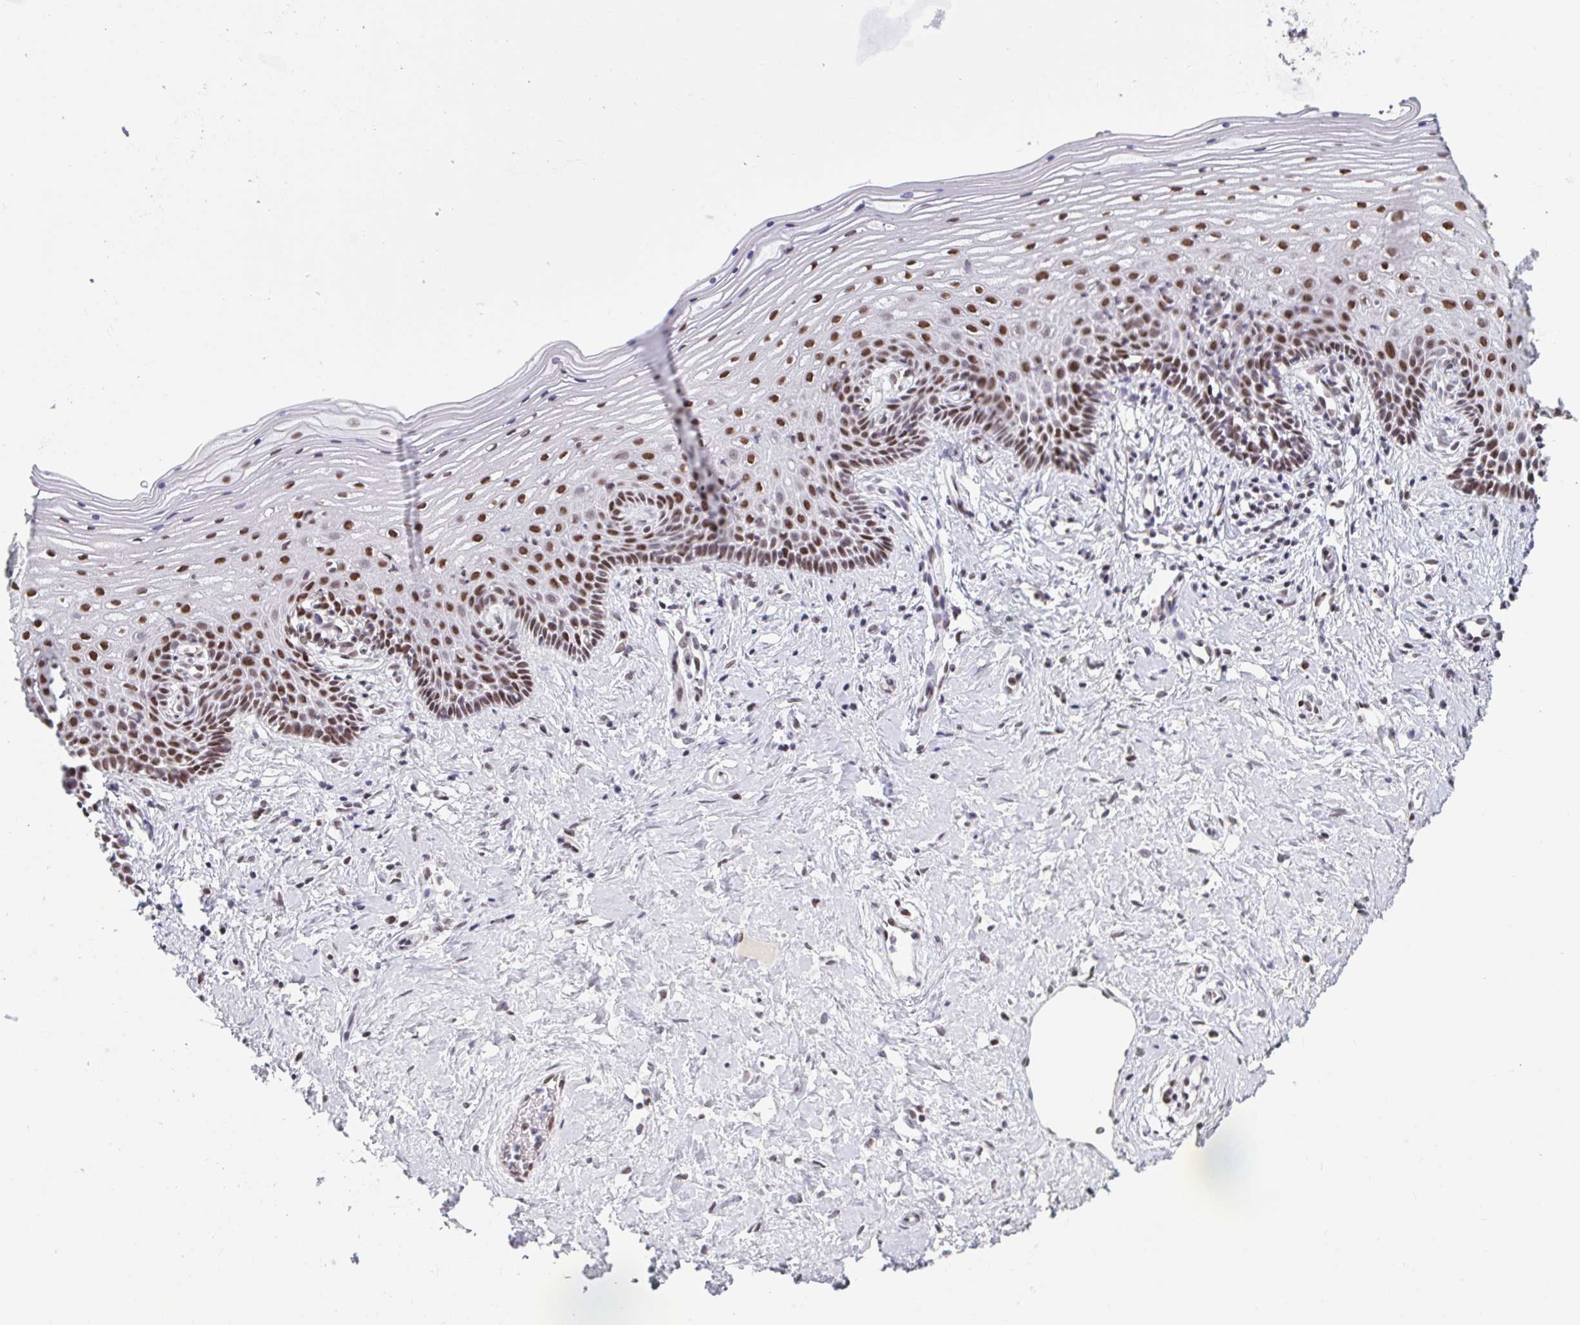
{"staining": {"intensity": "moderate", "quantity": ">75%", "location": "nuclear"}, "tissue": "vagina", "cell_type": "Squamous epithelial cells", "image_type": "normal", "snomed": [{"axis": "morphology", "description": "Normal tissue, NOS"}, {"axis": "topography", "description": "Vagina"}], "caption": "A brown stain highlights moderate nuclear positivity of a protein in squamous epithelial cells of benign vagina. Immunohistochemistry (ihc) stains the protein in brown and the nuclei are stained blue.", "gene": "CBFA2T2", "patient": {"sex": "female", "age": 42}}